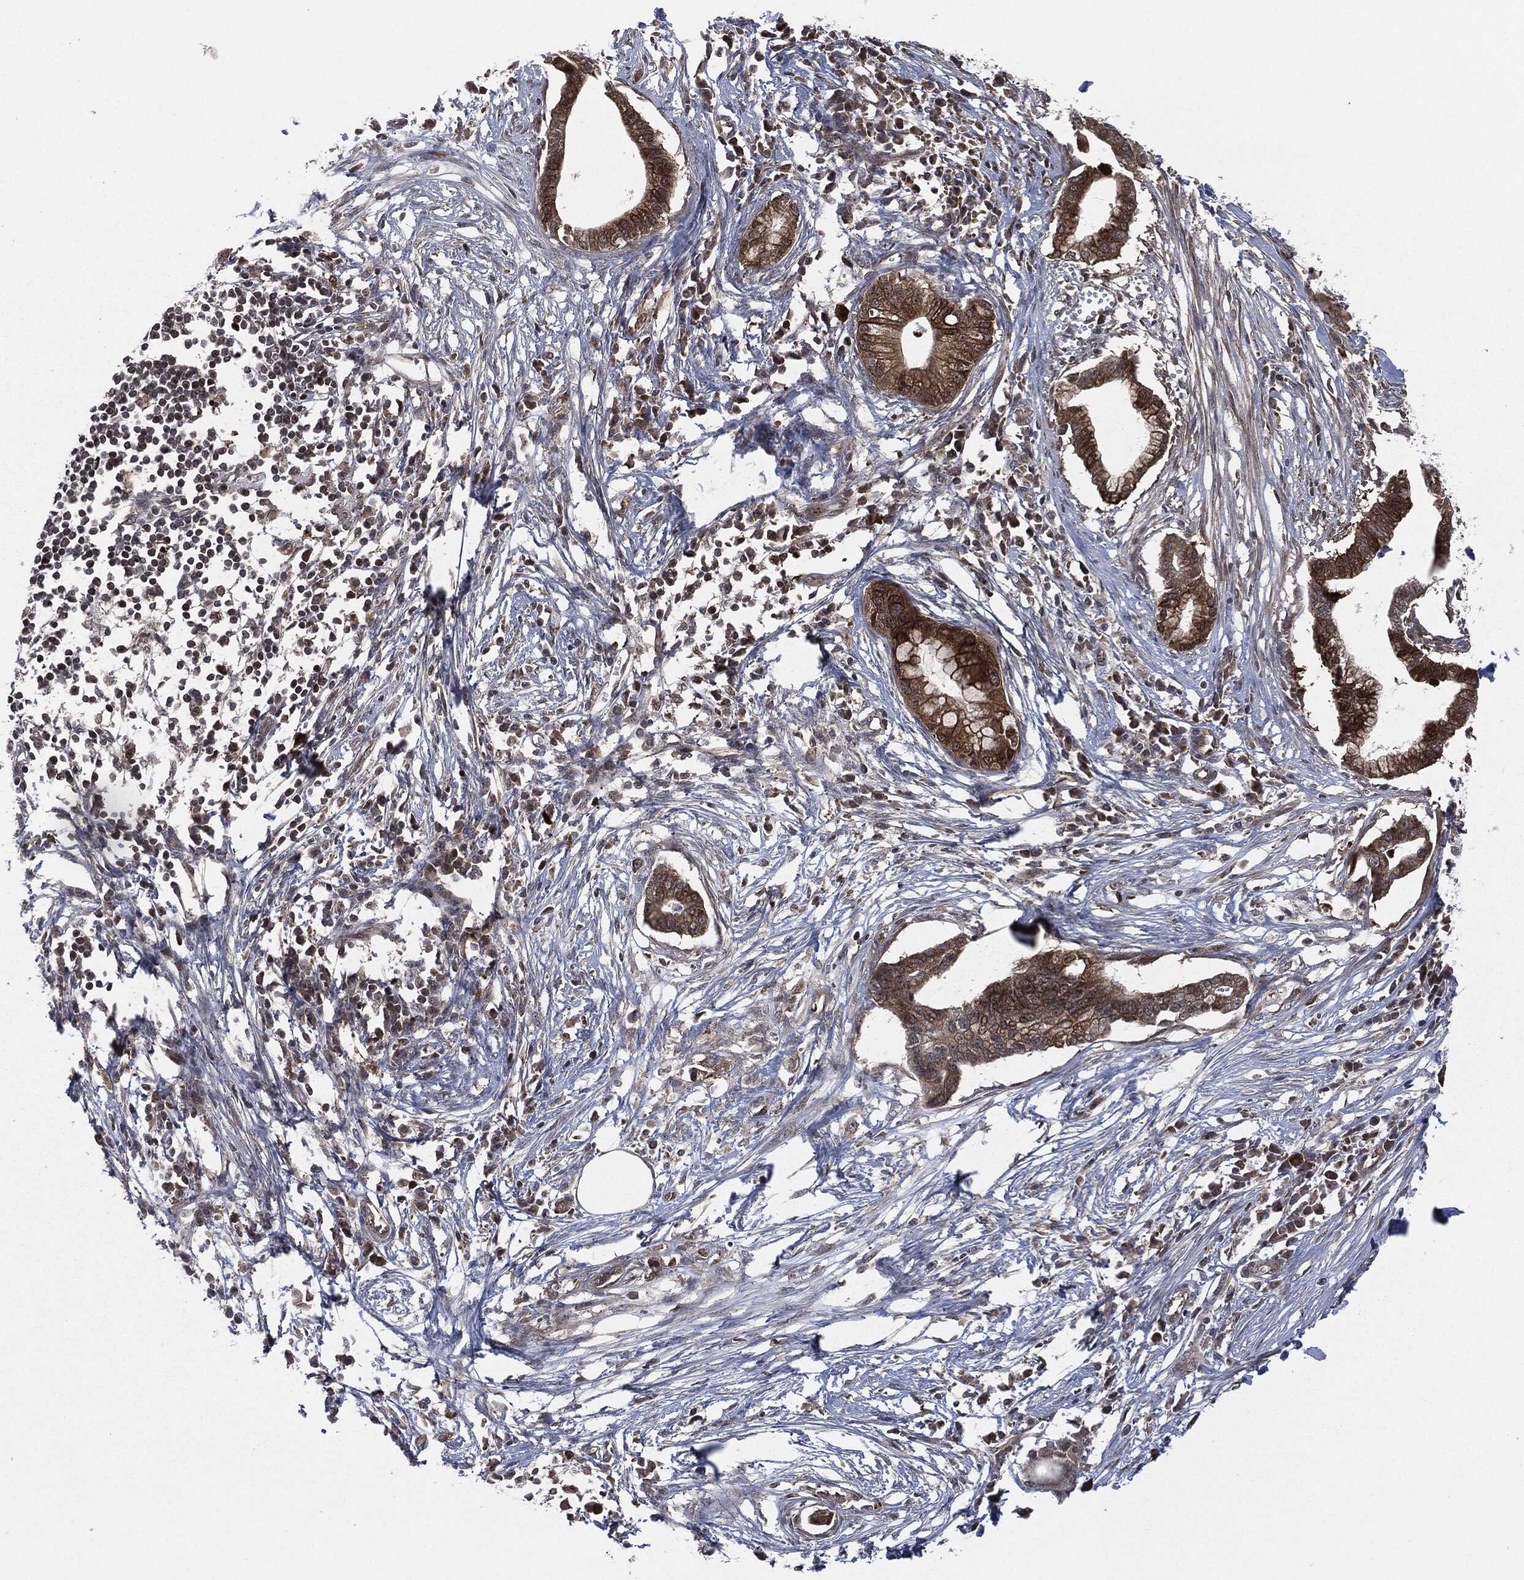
{"staining": {"intensity": "moderate", "quantity": ">75%", "location": "cytoplasmic/membranous"}, "tissue": "pancreatic cancer", "cell_type": "Tumor cells", "image_type": "cancer", "snomed": [{"axis": "morphology", "description": "Normal tissue, NOS"}, {"axis": "morphology", "description": "Adenocarcinoma, NOS"}, {"axis": "topography", "description": "Pancreas"}], "caption": "Protein staining of adenocarcinoma (pancreatic) tissue reveals moderate cytoplasmic/membranous staining in about >75% of tumor cells.", "gene": "HRAS", "patient": {"sex": "female", "age": 58}}